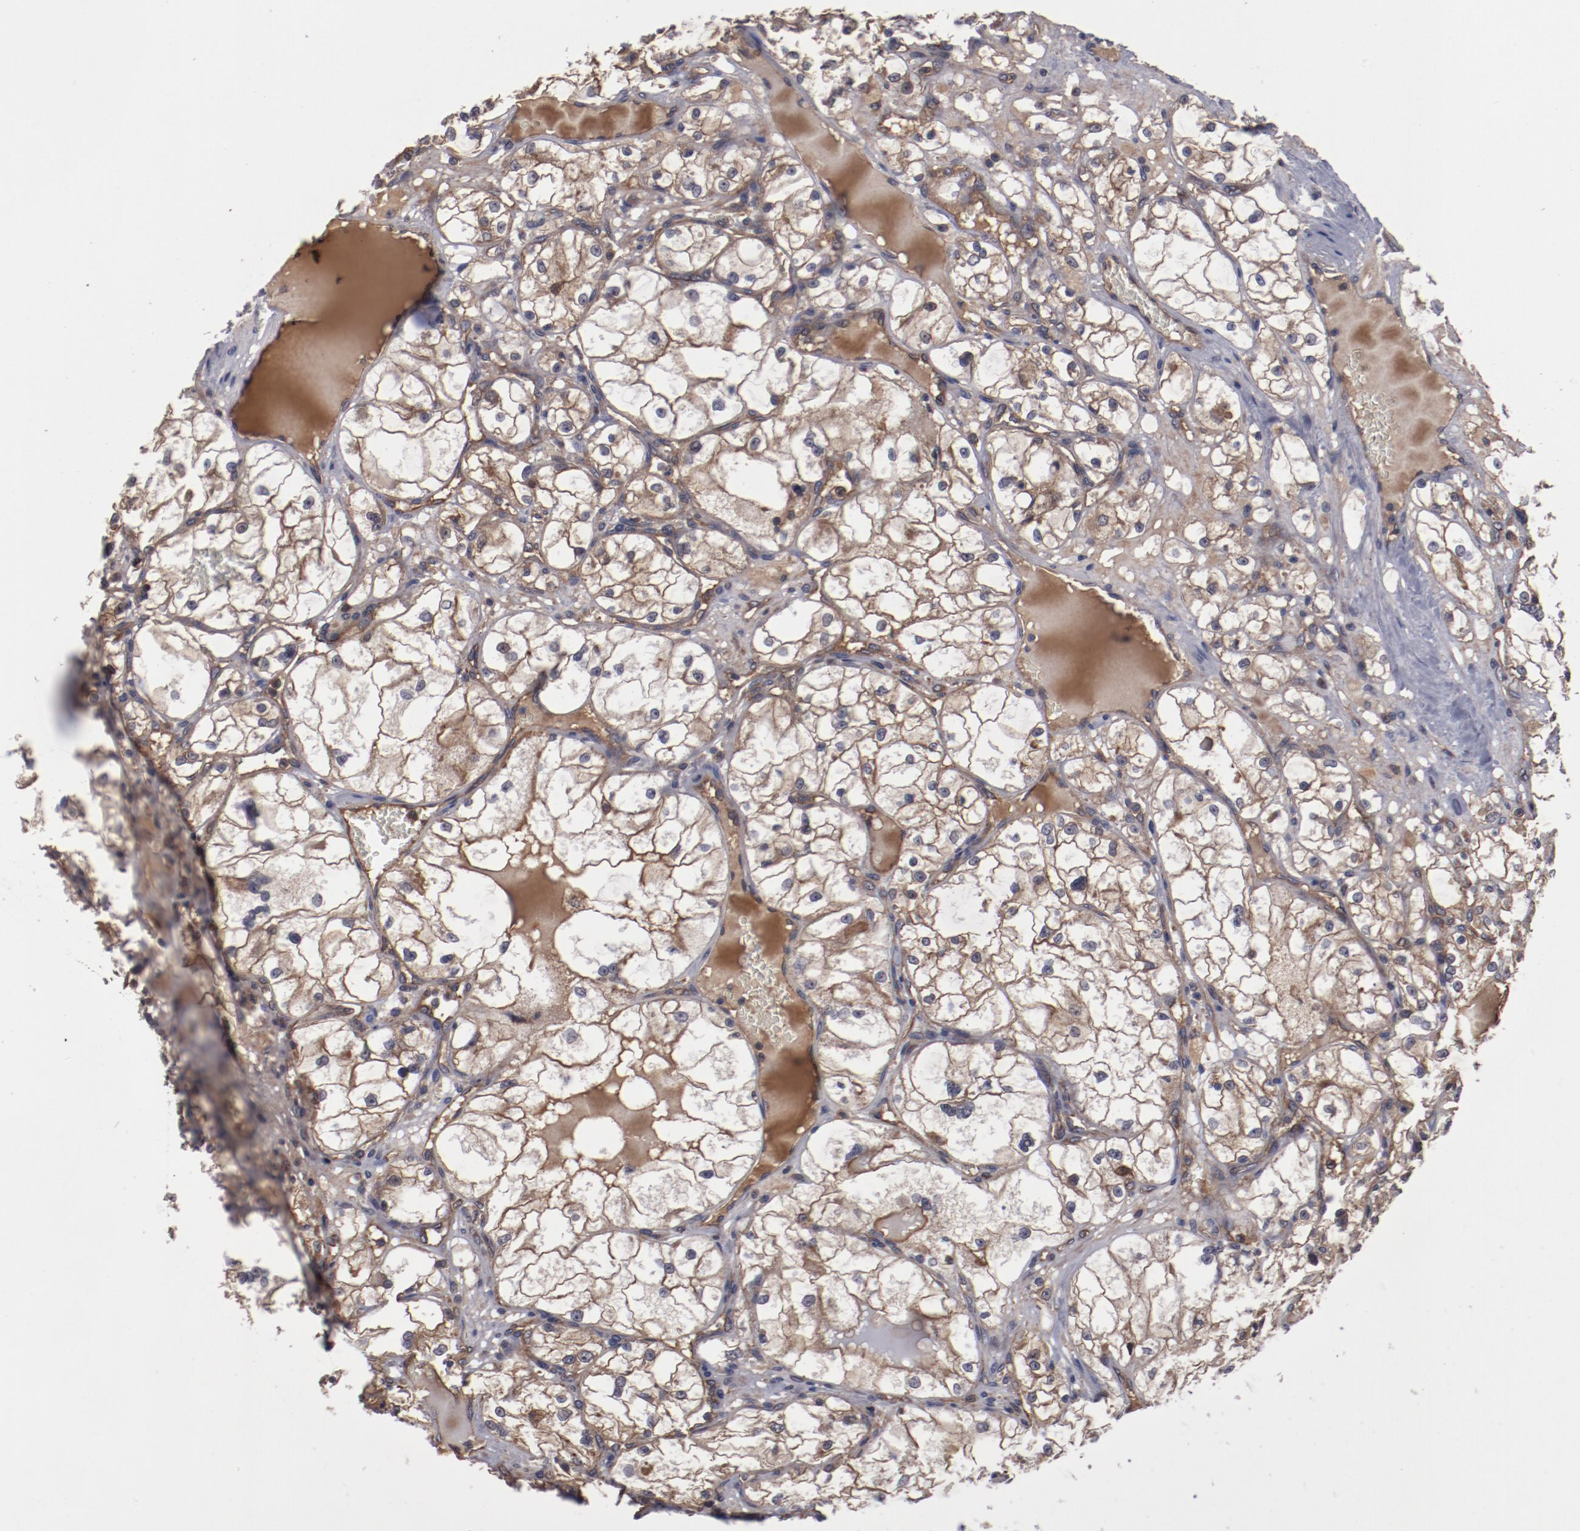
{"staining": {"intensity": "moderate", "quantity": "25%-75%", "location": "cytoplasmic/membranous"}, "tissue": "renal cancer", "cell_type": "Tumor cells", "image_type": "cancer", "snomed": [{"axis": "morphology", "description": "Adenocarcinoma, NOS"}, {"axis": "topography", "description": "Kidney"}], "caption": "Tumor cells demonstrate moderate cytoplasmic/membranous expression in about 25%-75% of cells in adenocarcinoma (renal).", "gene": "DNAAF2", "patient": {"sex": "male", "age": 61}}